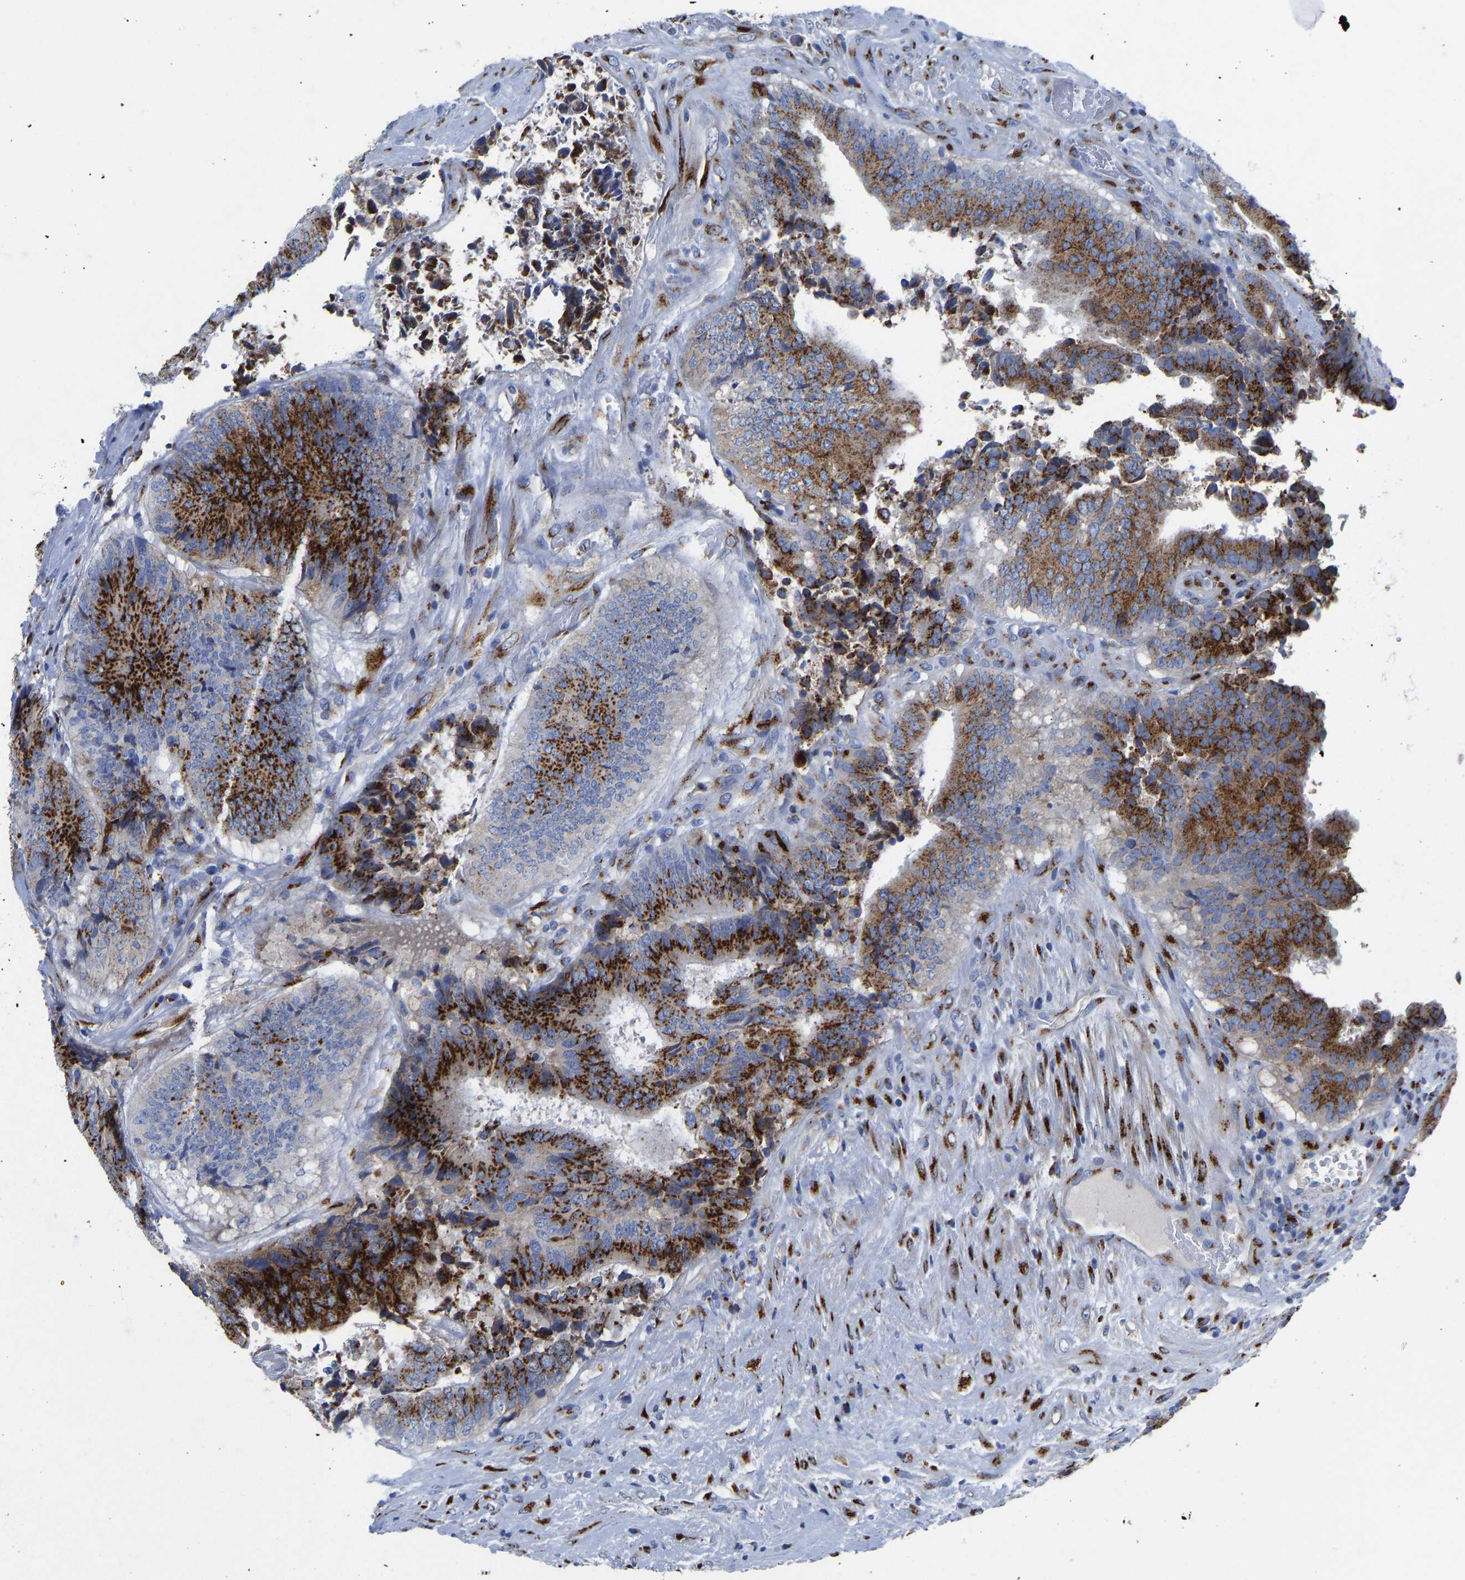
{"staining": {"intensity": "strong", "quantity": ">75%", "location": "cytoplasmic/membranous"}, "tissue": "colorectal cancer", "cell_type": "Tumor cells", "image_type": "cancer", "snomed": [{"axis": "morphology", "description": "Adenocarcinoma, NOS"}, {"axis": "topography", "description": "Rectum"}], "caption": "A histopathology image of colorectal cancer stained for a protein displays strong cytoplasmic/membranous brown staining in tumor cells.", "gene": "TMEM87A", "patient": {"sex": "male", "age": 72}}